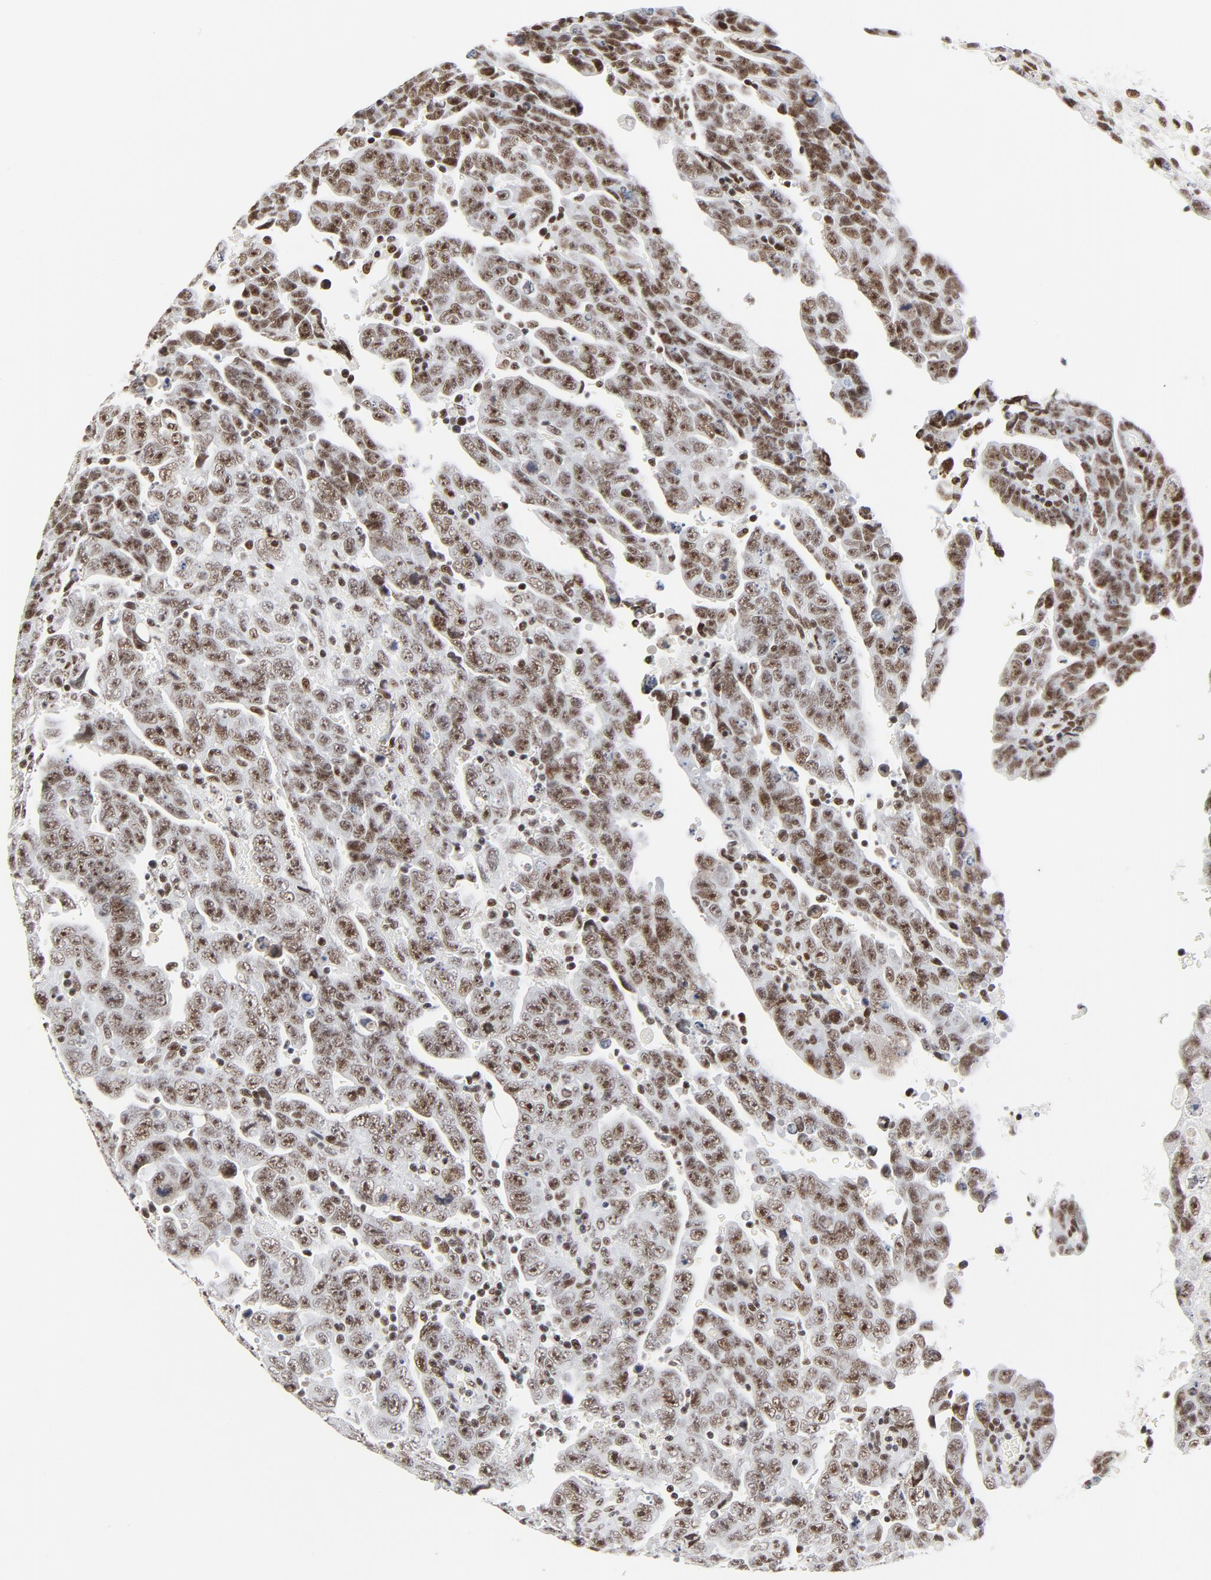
{"staining": {"intensity": "moderate", "quantity": ">75%", "location": "nuclear"}, "tissue": "testis cancer", "cell_type": "Tumor cells", "image_type": "cancer", "snomed": [{"axis": "morphology", "description": "Carcinoma, Embryonal, NOS"}, {"axis": "topography", "description": "Testis"}], "caption": "Brown immunohistochemical staining in embryonal carcinoma (testis) shows moderate nuclear positivity in approximately >75% of tumor cells.", "gene": "GTF2H1", "patient": {"sex": "male", "age": 28}}